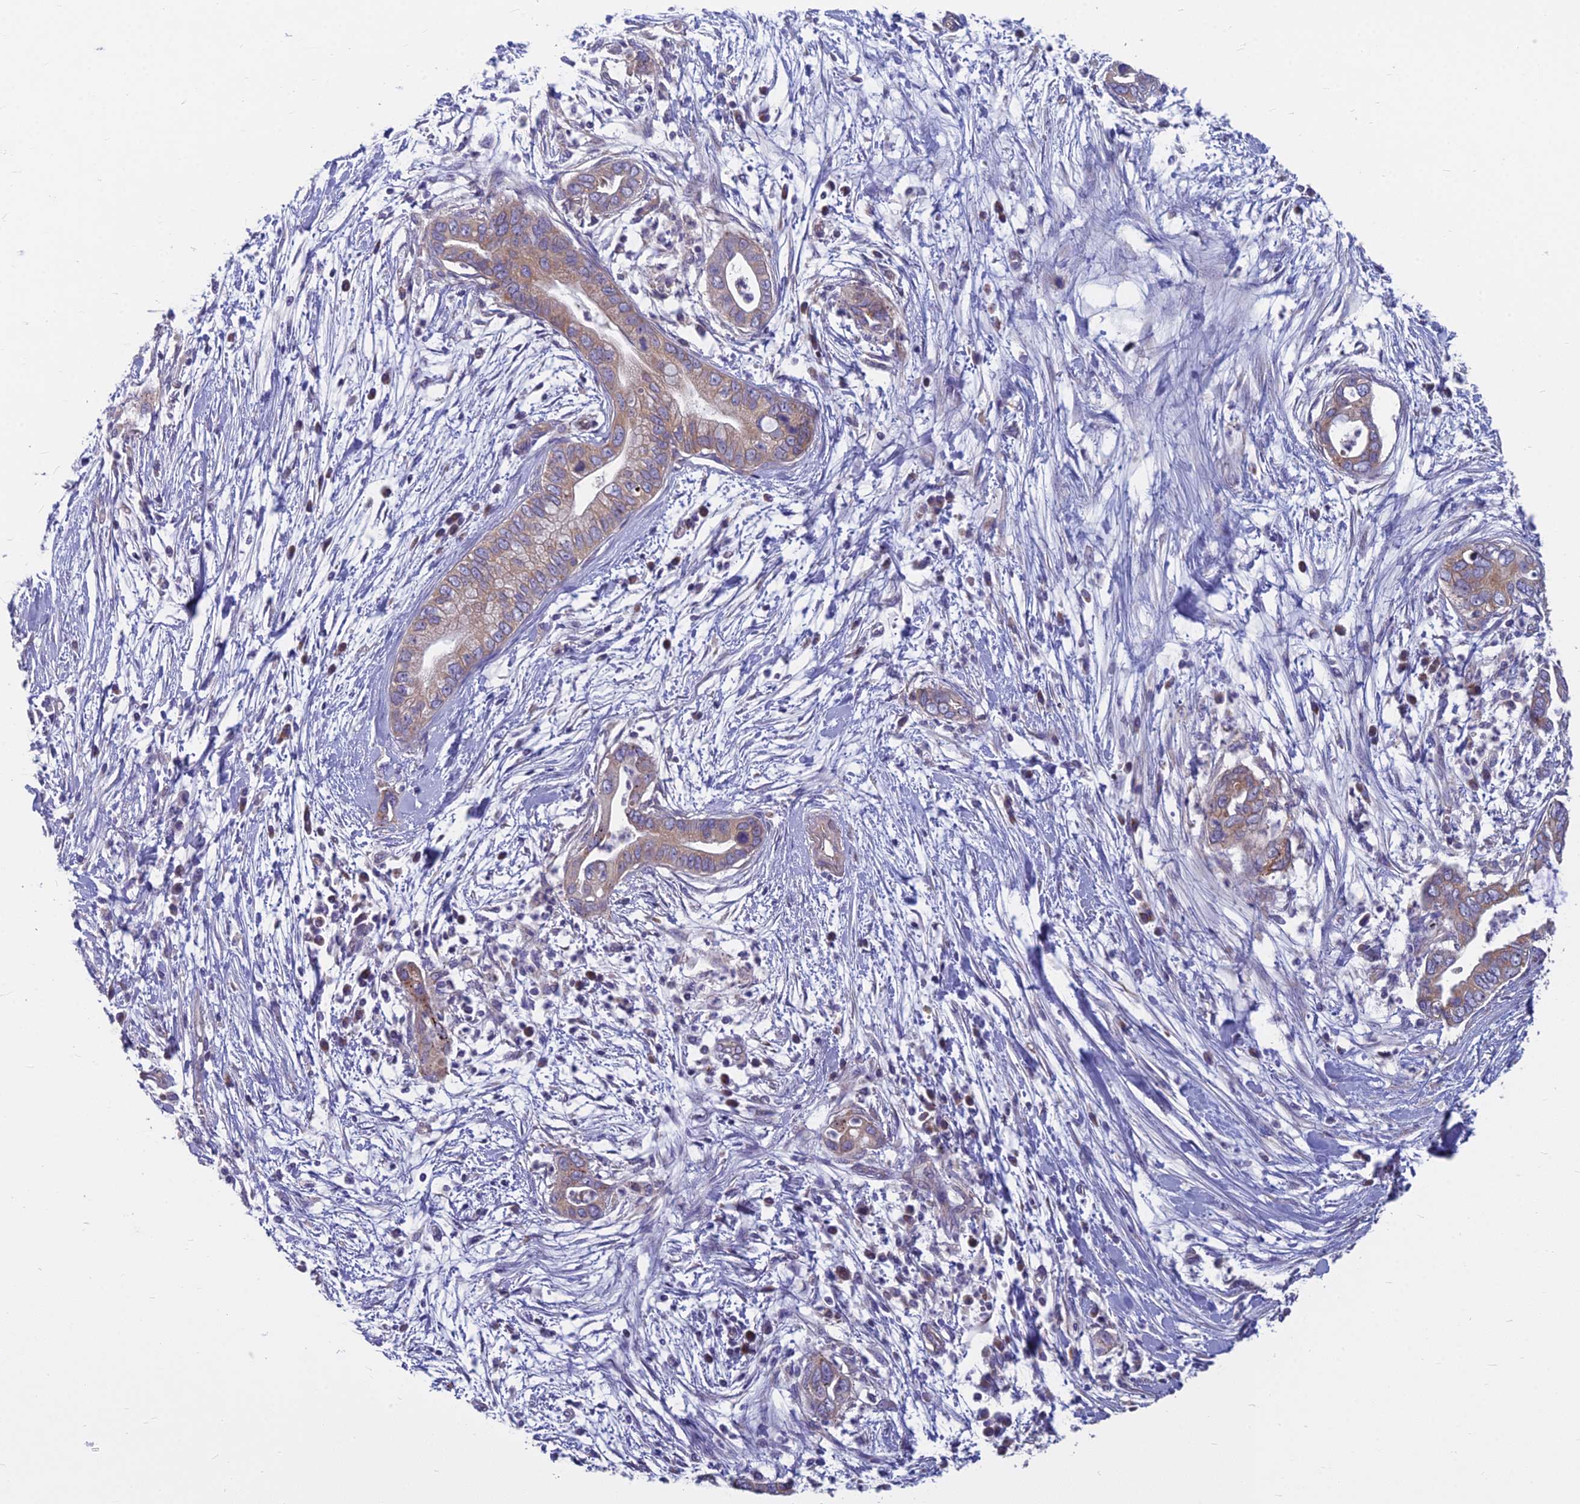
{"staining": {"intensity": "weak", "quantity": ">75%", "location": "cytoplasmic/membranous"}, "tissue": "pancreatic cancer", "cell_type": "Tumor cells", "image_type": "cancer", "snomed": [{"axis": "morphology", "description": "Adenocarcinoma, NOS"}, {"axis": "topography", "description": "Pancreas"}], "caption": "Pancreatic cancer stained with IHC exhibits weak cytoplasmic/membranous positivity in approximately >75% of tumor cells.", "gene": "COX20", "patient": {"sex": "male", "age": 75}}